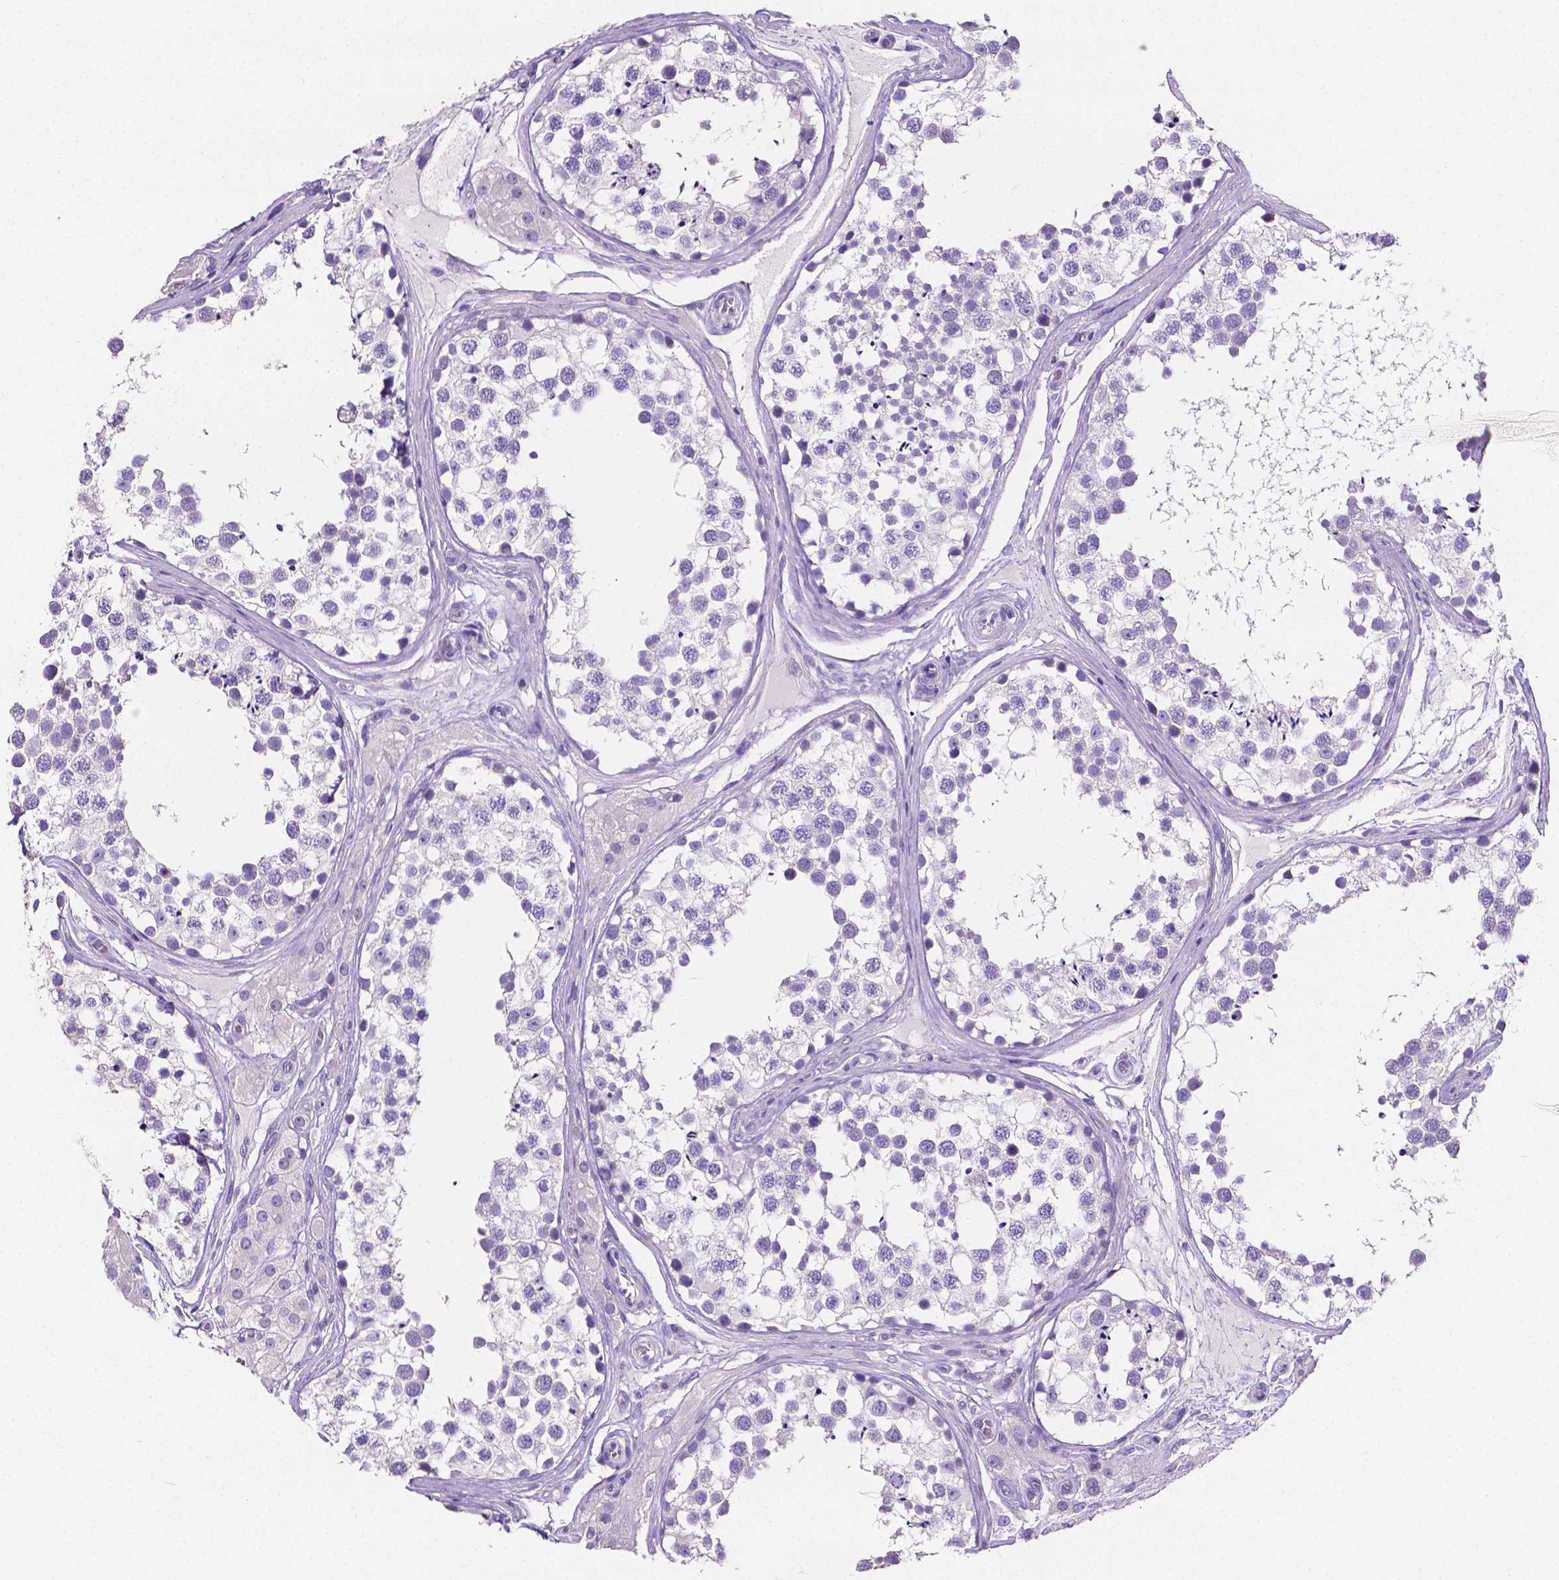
{"staining": {"intensity": "negative", "quantity": "none", "location": "none"}, "tissue": "testis", "cell_type": "Cells in seminiferous ducts", "image_type": "normal", "snomed": [{"axis": "morphology", "description": "Normal tissue, NOS"}, {"axis": "morphology", "description": "Seminoma, NOS"}, {"axis": "topography", "description": "Testis"}], "caption": "Immunohistochemical staining of normal human testis demonstrates no significant staining in cells in seminiferous ducts. (Stains: DAB (3,3'-diaminobenzidine) IHC with hematoxylin counter stain, Microscopy: brightfield microscopy at high magnification).", "gene": "SLC22A2", "patient": {"sex": "male", "age": 65}}